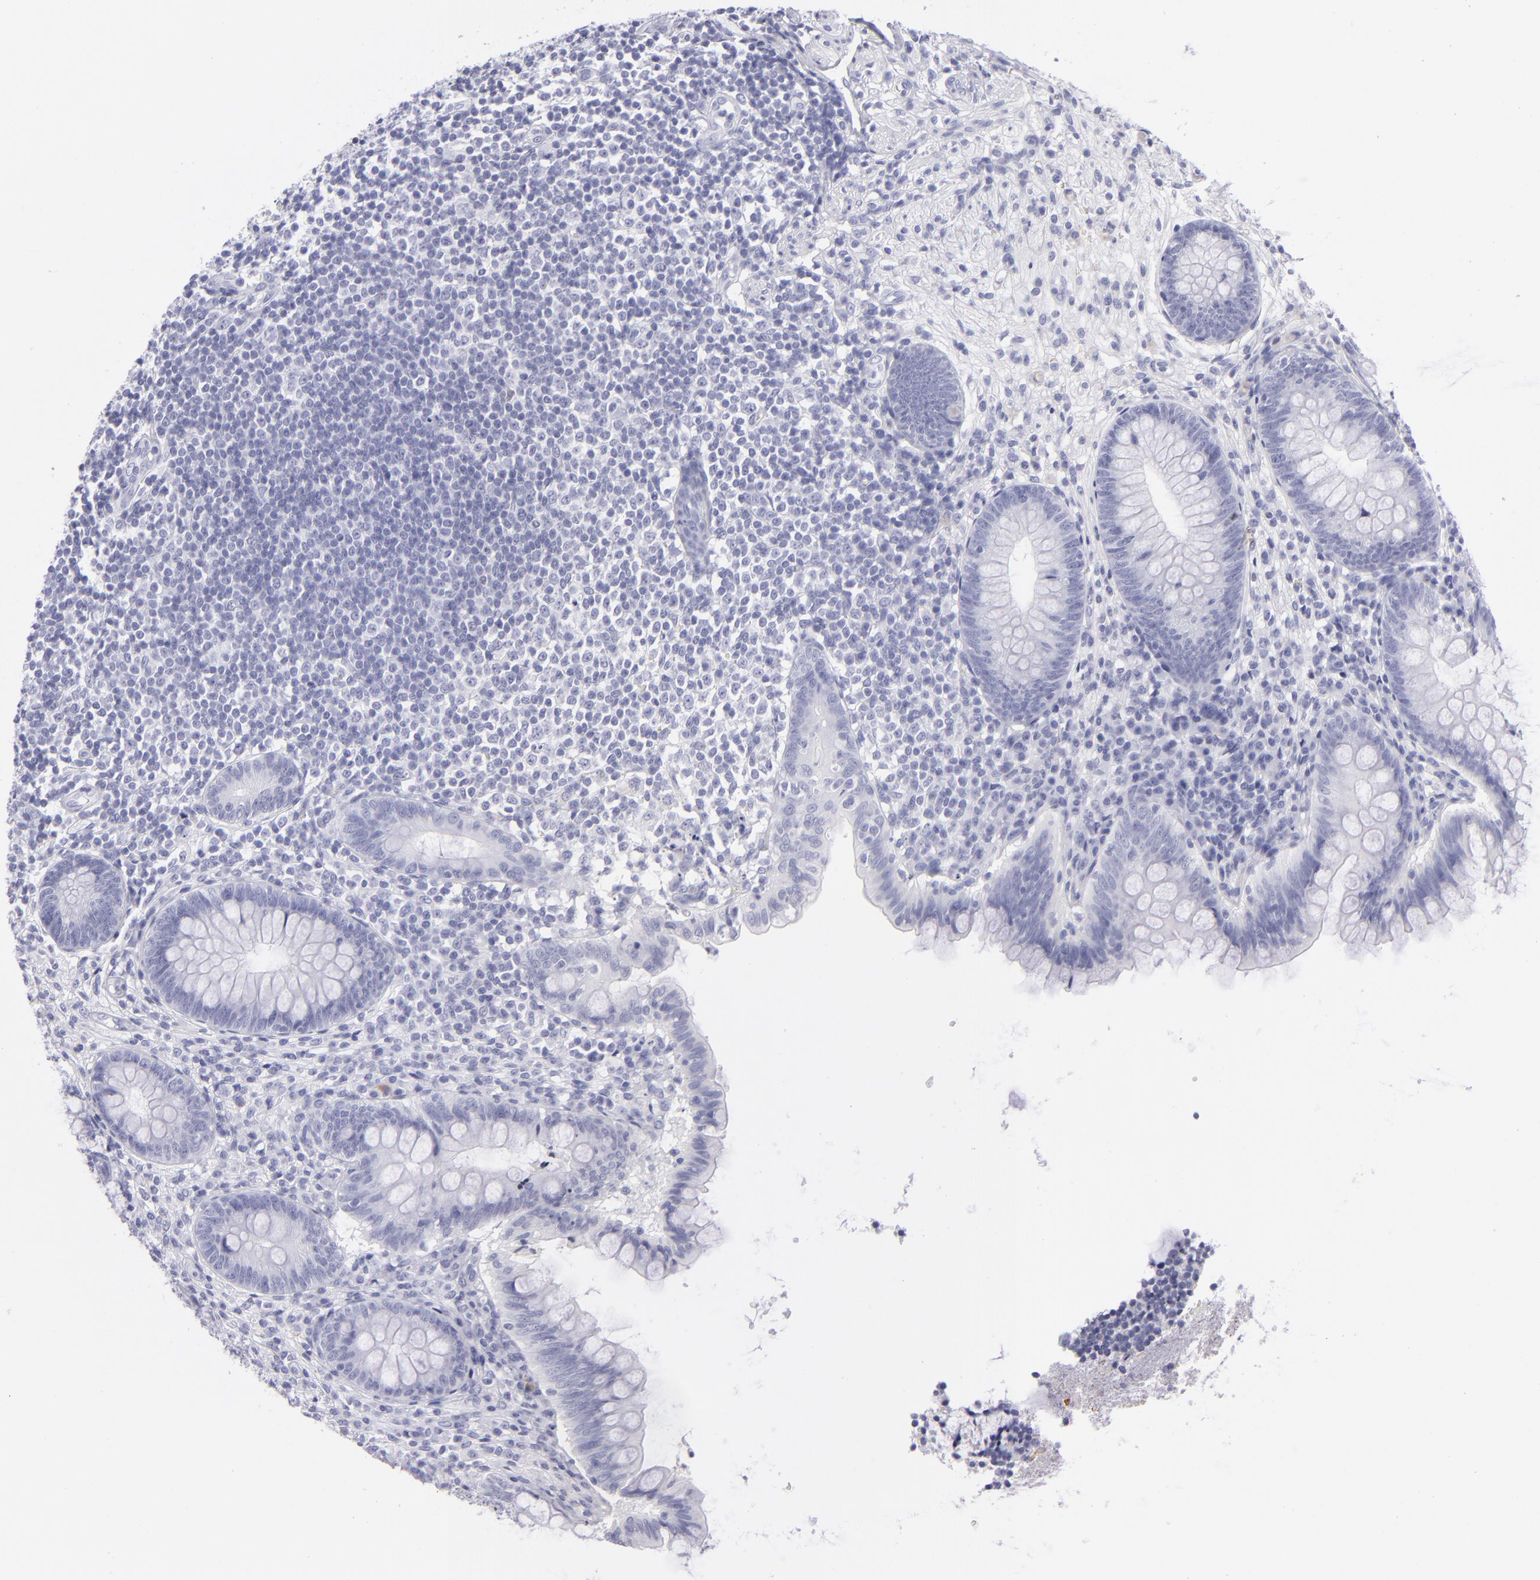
{"staining": {"intensity": "negative", "quantity": "none", "location": "none"}, "tissue": "appendix", "cell_type": "Glandular cells", "image_type": "normal", "snomed": [{"axis": "morphology", "description": "Normal tissue, NOS"}, {"axis": "topography", "description": "Appendix"}], "caption": "Image shows no significant protein staining in glandular cells of normal appendix.", "gene": "PVALB", "patient": {"sex": "female", "age": 66}}